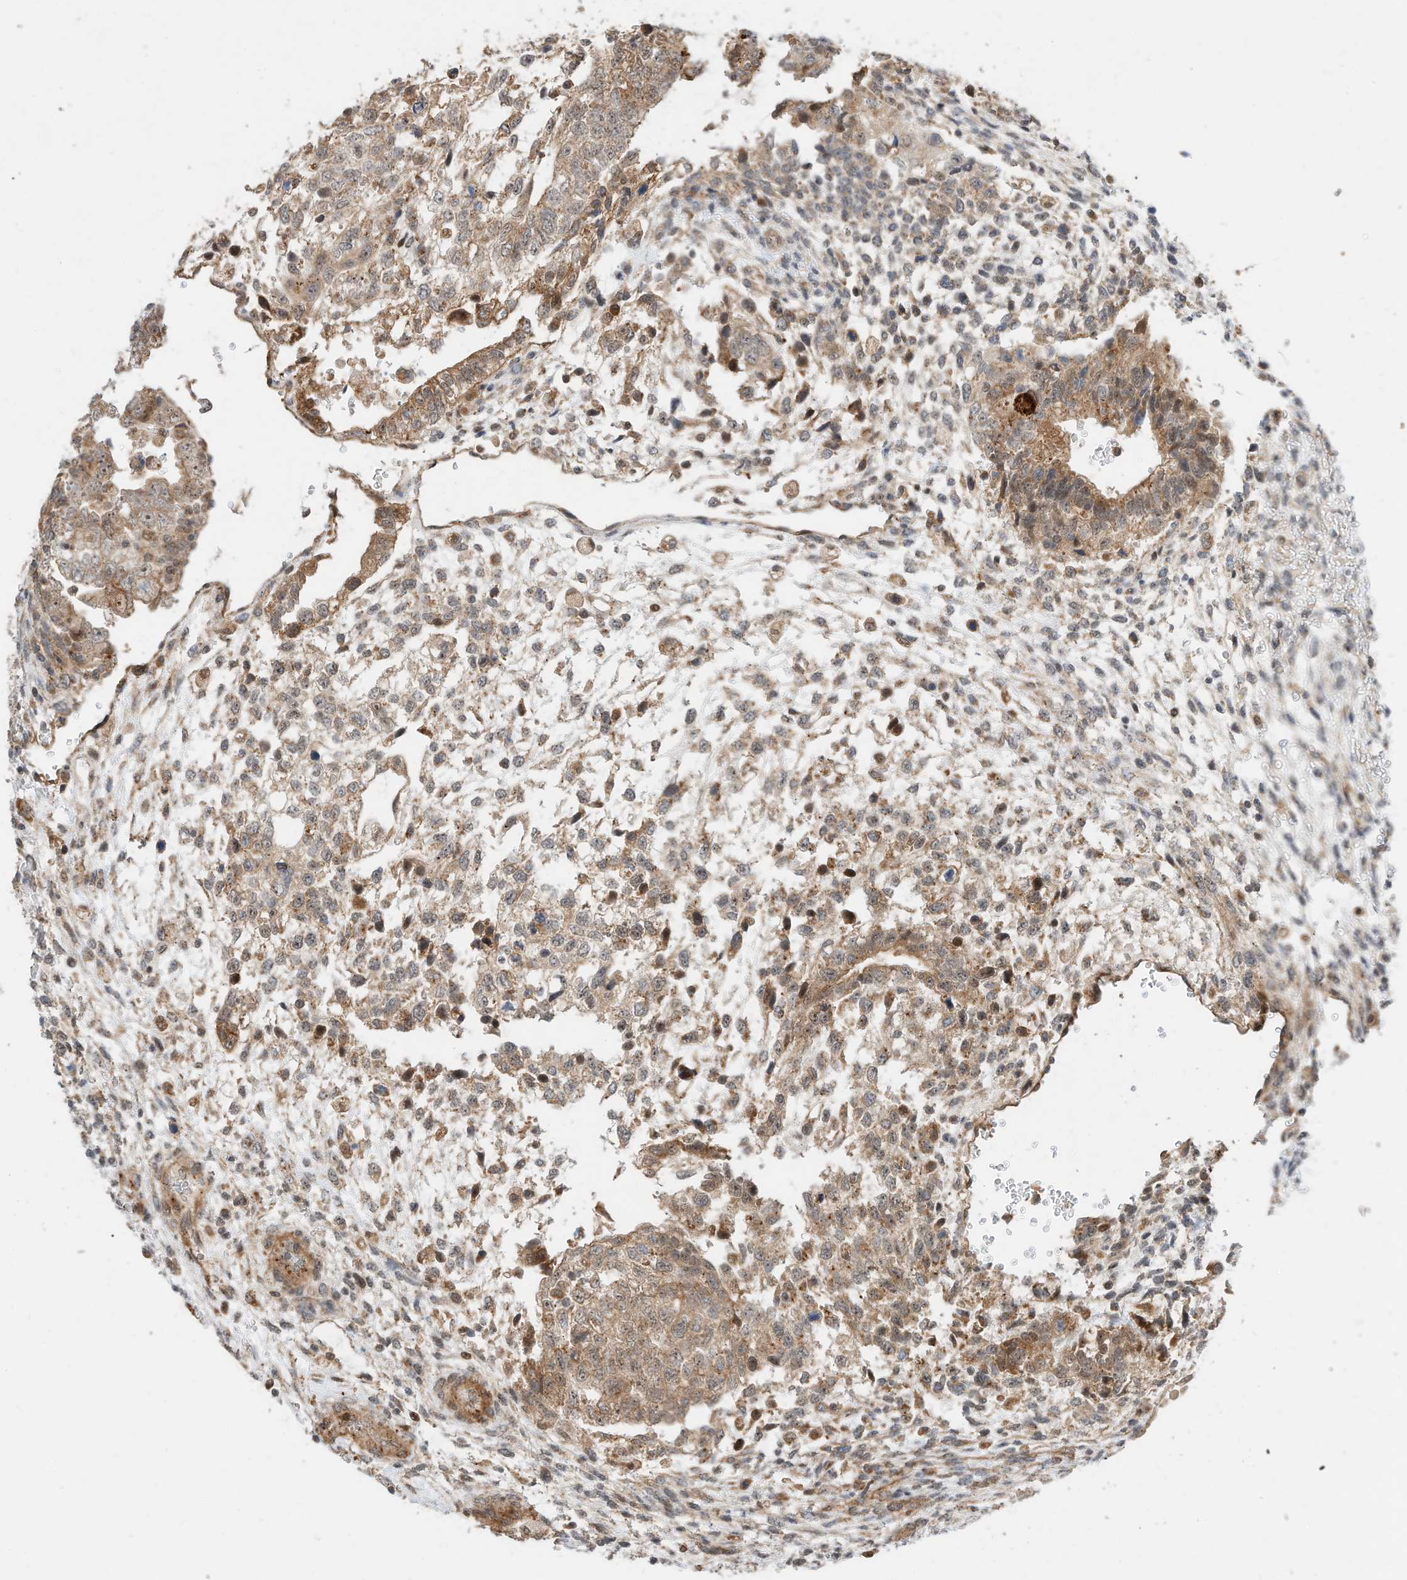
{"staining": {"intensity": "moderate", "quantity": ">75%", "location": "cytoplasmic/membranous"}, "tissue": "testis cancer", "cell_type": "Tumor cells", "image_type": "cancer", "snomed": [{"axis": "morphology", "description": "Carcinoma, Embryonal, NOS"}, {"axis": "topography", "description": "Testis"}], "caption": "A micrograph of human testis embryonal carcinoma stained for a protein displays moderate cytoplasmic/membranous brown staining in tumor cells. (Brightfield microscopy of DAB IHC at high magnification).", "gene": "CPAMD8", "patient": {"sex": "male", "age": 37}}